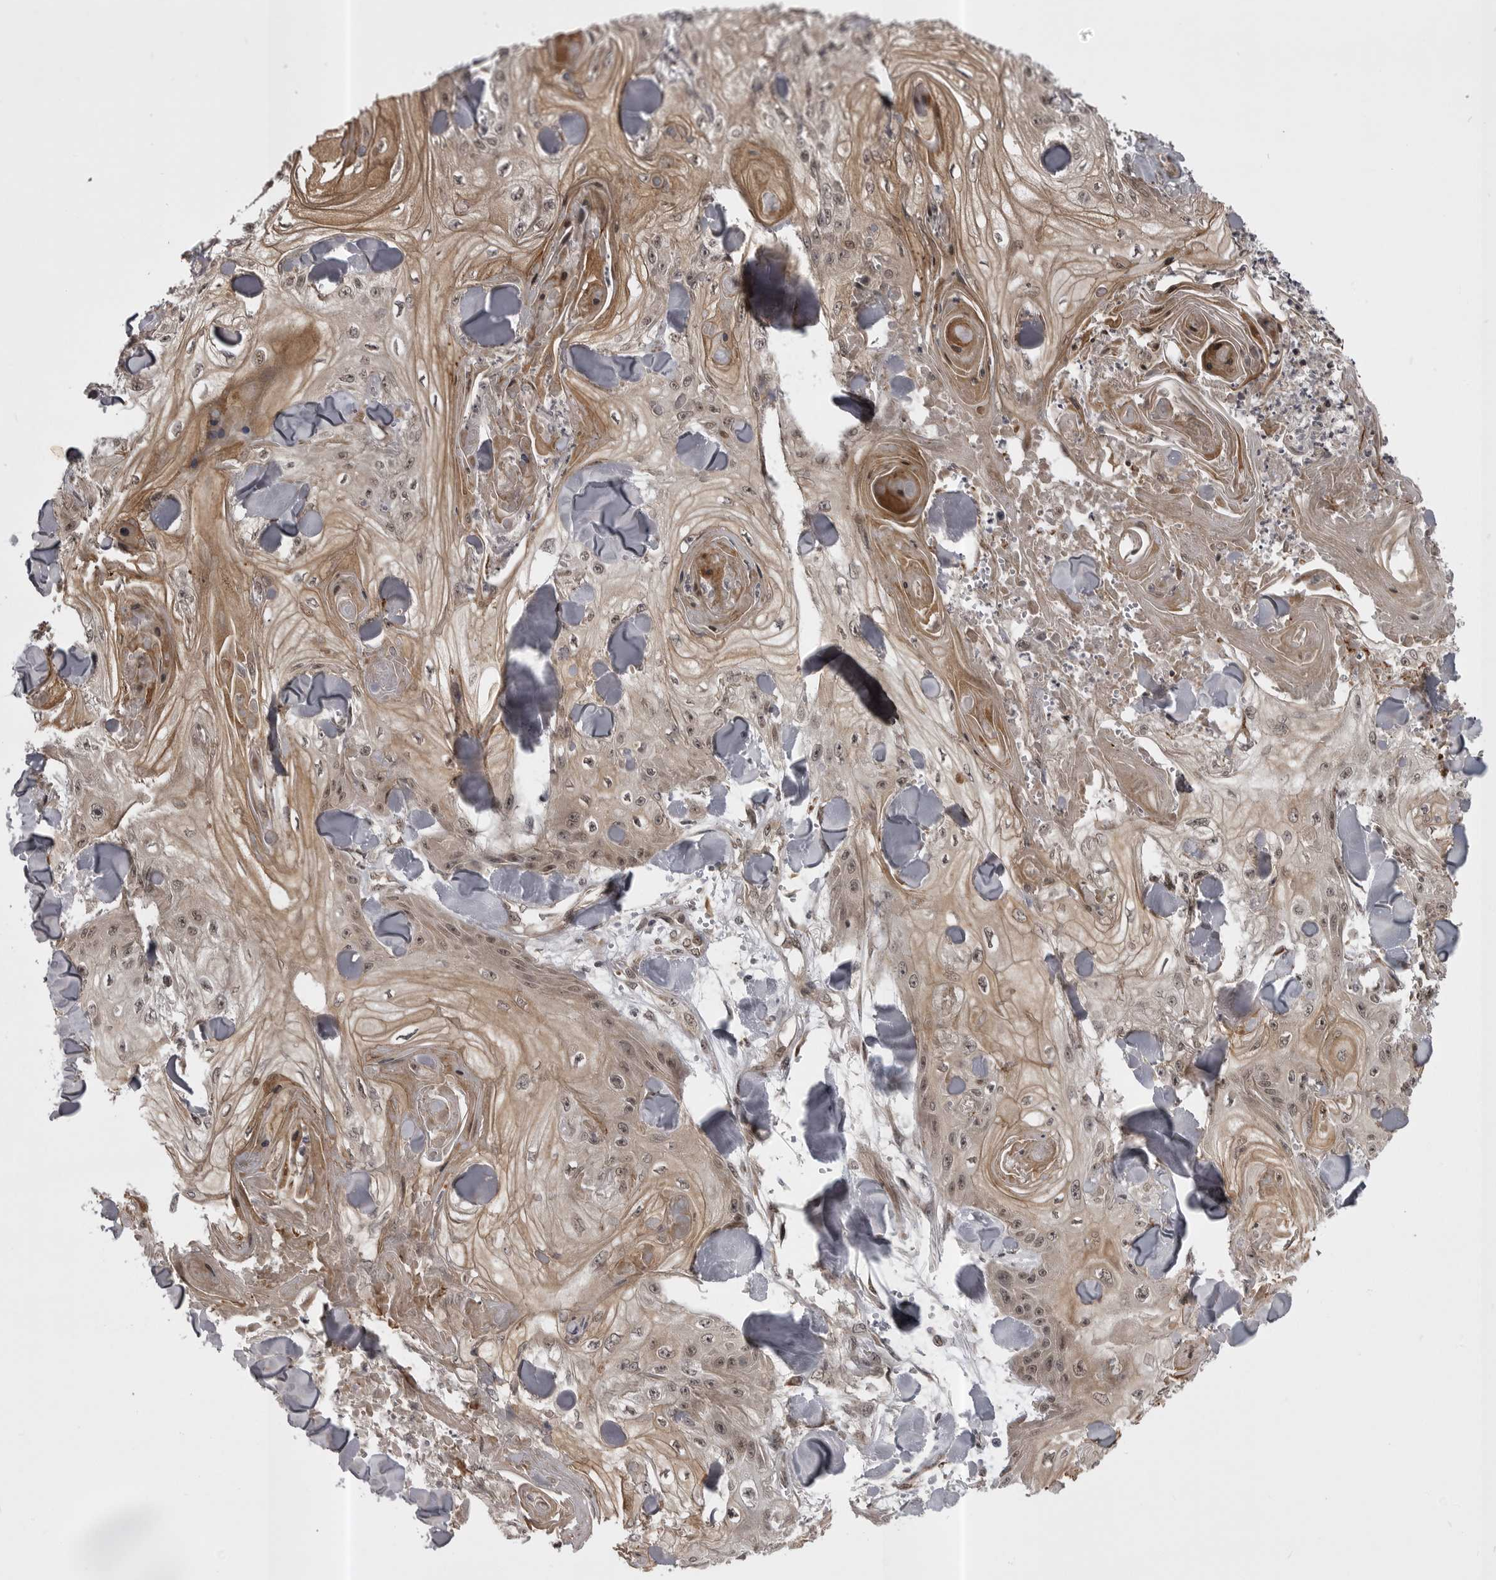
{"staining": {"intensity": "weak", "quantity": ">75%", "location": "cytoplasmic/membranous,nuclear"}, "tissue": "skin cancer", "cell_type": "Tumor cells", "image_type": "cancer", "snomed": [{"axis": "morphology", "description": "Squamous cell carcinoma, NOS"}, {"axis": "topography", "description": "Skin"}], "caption": "Skin cancer (squamous cell carcinoma) tissue demonstrates weak cytoplasmic/membranous and nuclear staining in approximately >75% of tumor cells, visualized by immunohistochemistry.", "gene": "SNX16", "patient": {"sex": "male", "age": 74}}